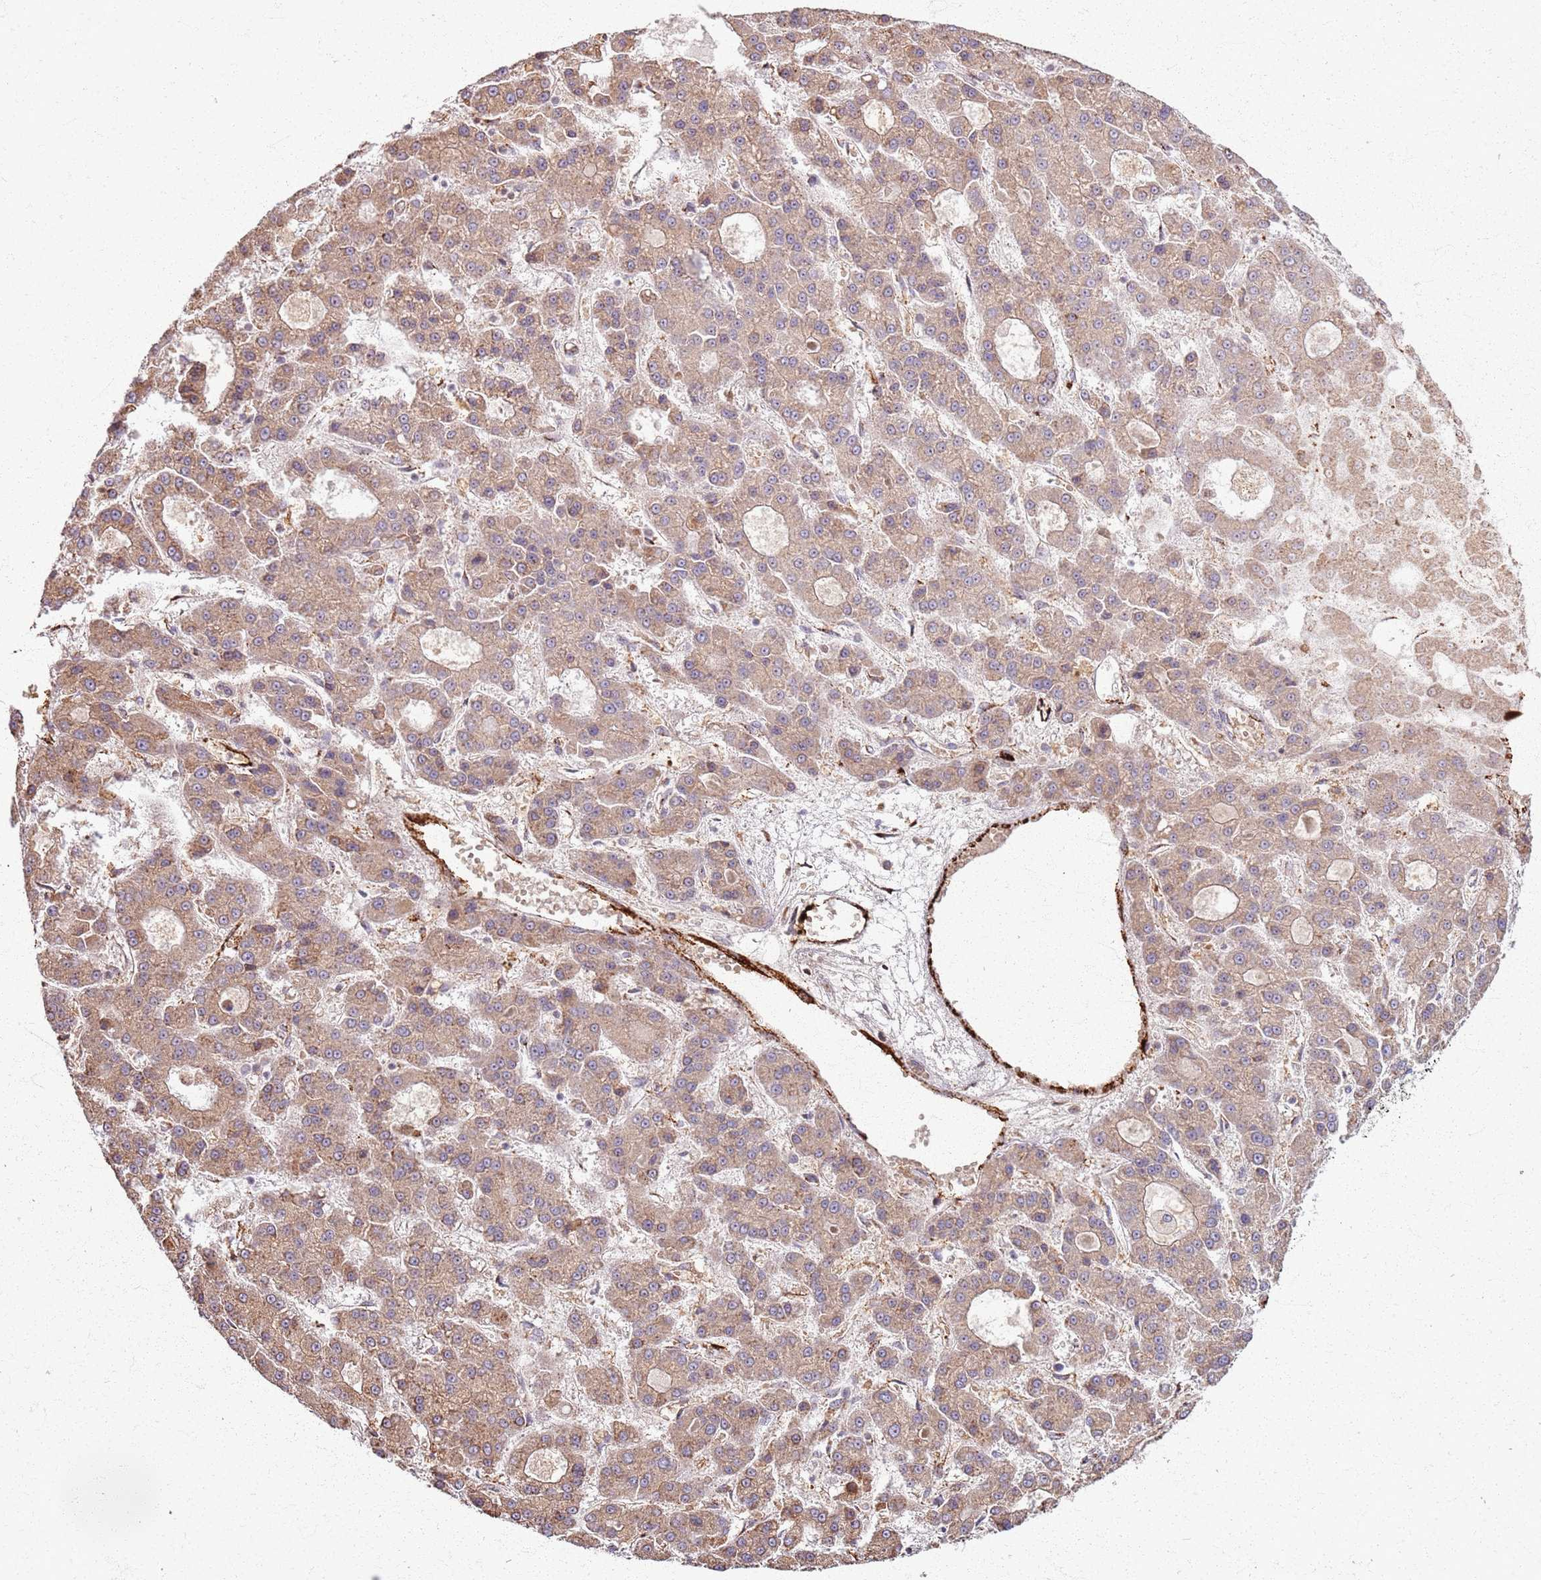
{"staining": {"intensity": "moderate", "quantity": ">75%", "location": "cytoplasmic/membranous"}, "tissue": "liver cancer", "cell_type": "Tumor cells", "image_type": "cancer", "snomed": [{"axis": "morphology", "description": "Carcinoma, Hepatocellular, NOS"}, {"axis": "topography", "description": "Liver"}], "caption": "This histopathology image exhibits immunohistochemistry (IHC) staining of human liver hepatocellular carcinoma, with medium moderate cytoplasmic/membranous positivity in approximately >75% of tumor cells.", "gene": "KRI1", "patient": {"sex": "male", "age": 70}}